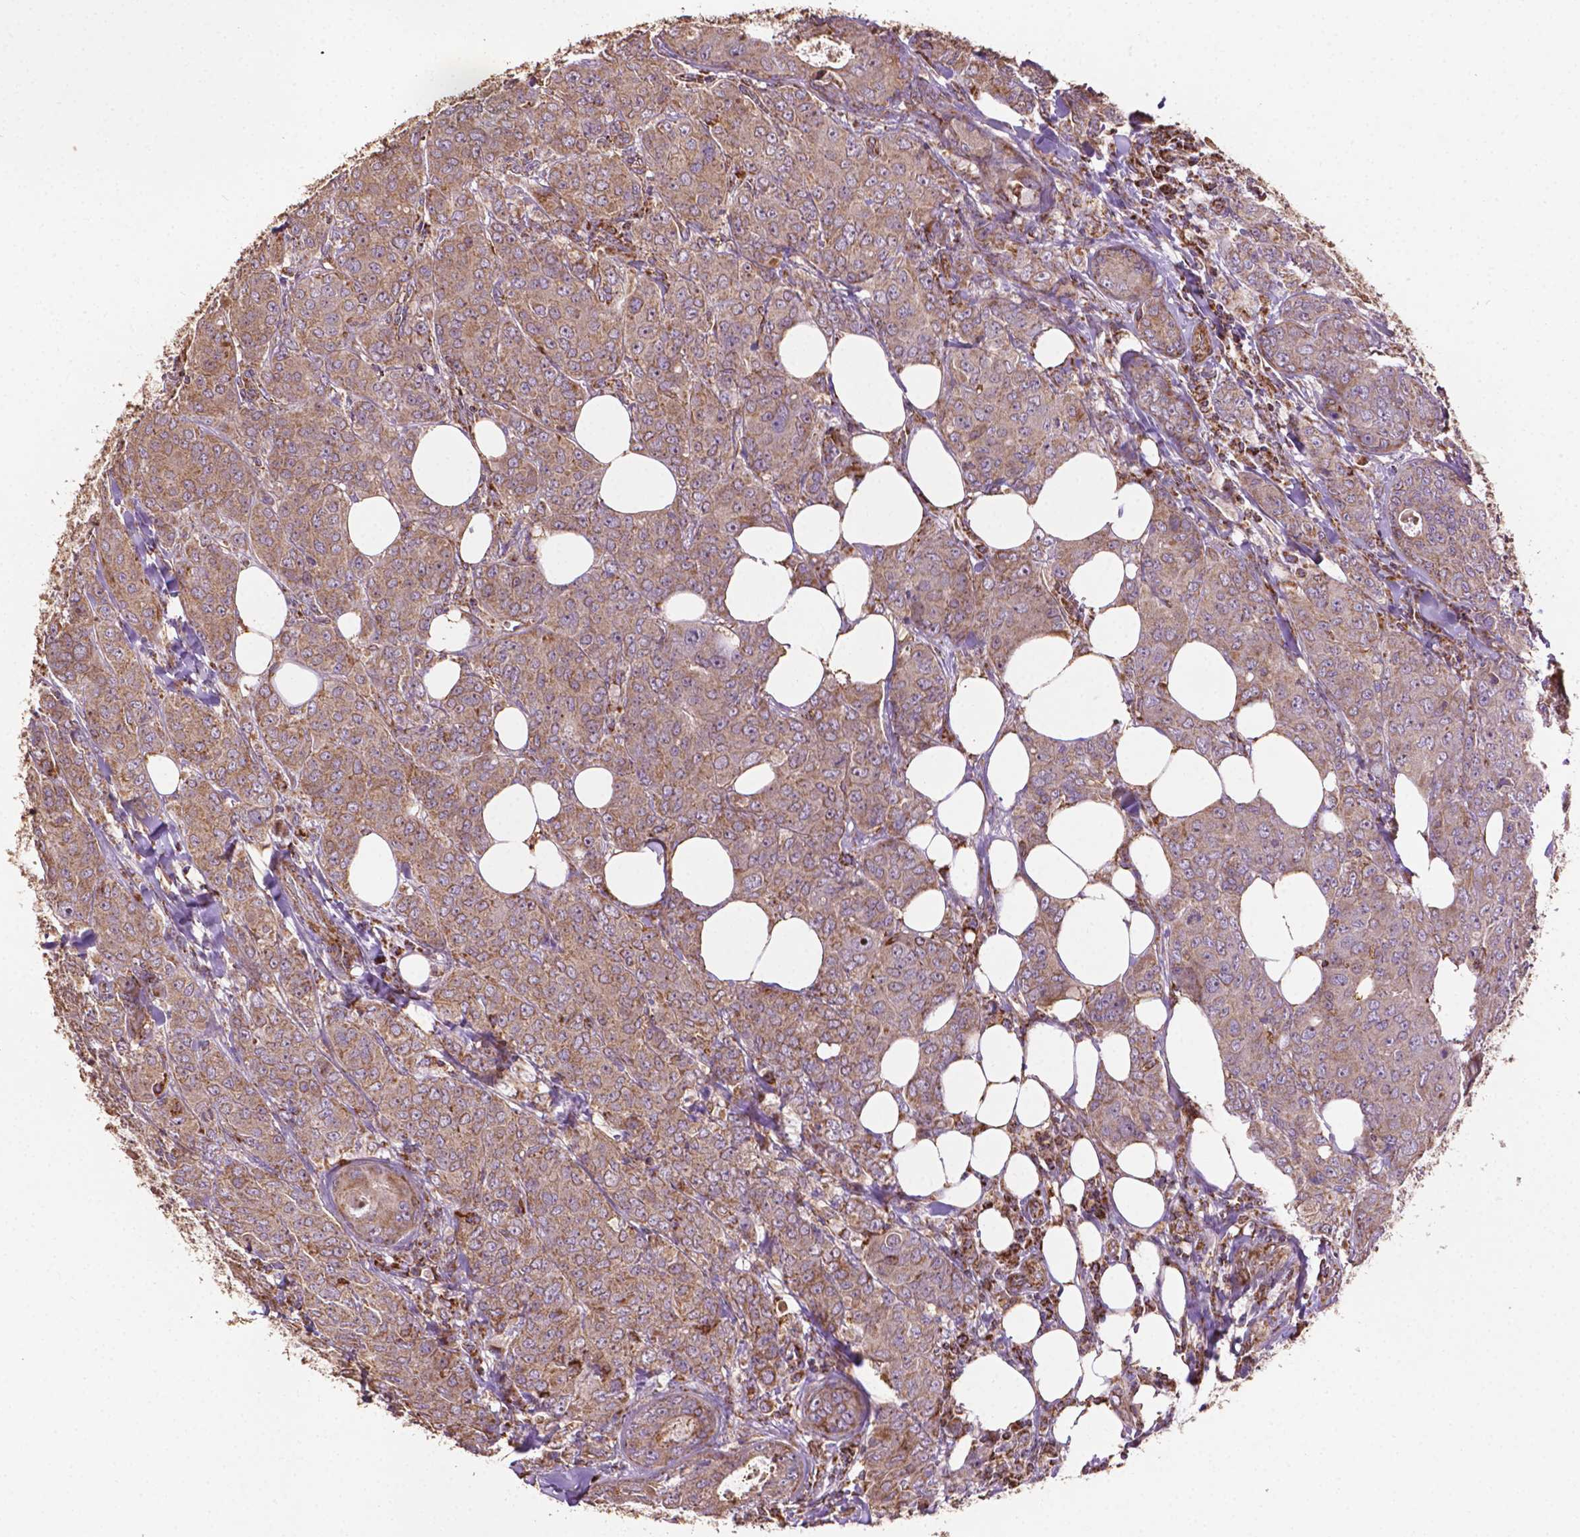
{"staining": {"intensity": "weak", "quantity": ">75%", "location": "cytoplasmic/membranous"}, "tissue": "breast cancer", "cell_type": "Tumor cells", "image_type": "cancer", "snomed": [{"axis": "morphology", "description": "Duct carcinoma"}, {"axis": "topography", "description": "Breast"}], "caption": "Immunohistochemistry (IHC) image of human invasive ductal carcinoma (breast) stained for a protein (brown), which reveals low levels of weak cytoplasmic/membranous staining in about >75% of tumor cells.", "gene": "LRR1", "patient": {"sex": "female", "age": 43}}